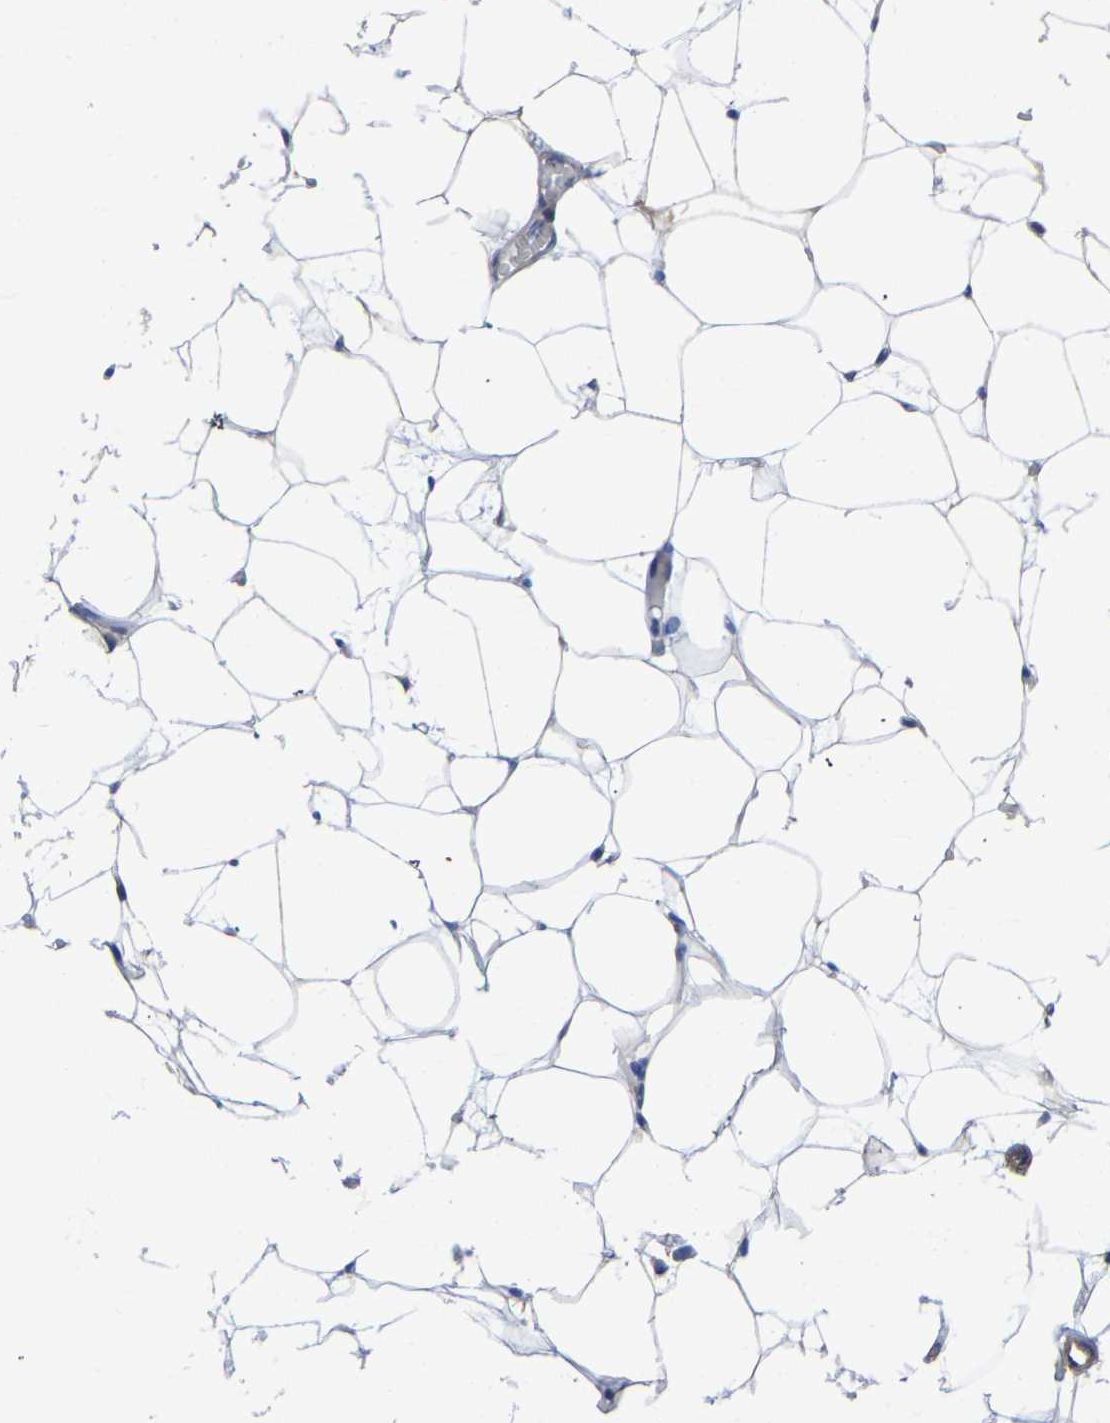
{"staining": {"intensity": "negative", "quantity": "none", "location": "none"}, "tissue": "adipose tissue", "cell_type": "Adipocytes", "image_type": "normal", "snomed": [{"axis": "morphology", "description": "Normal tissue, NOS"}, {"axis": "topography", "description": "Breast"}, {"axis": "topography", "description": "Soft tissue"}], "caption": "Human adipose tissue stained for a protein using IHC exhibits no expression in adipocytes.", "gene": "SLC45A3", "patient": {"sex": "female", "age": 75}}